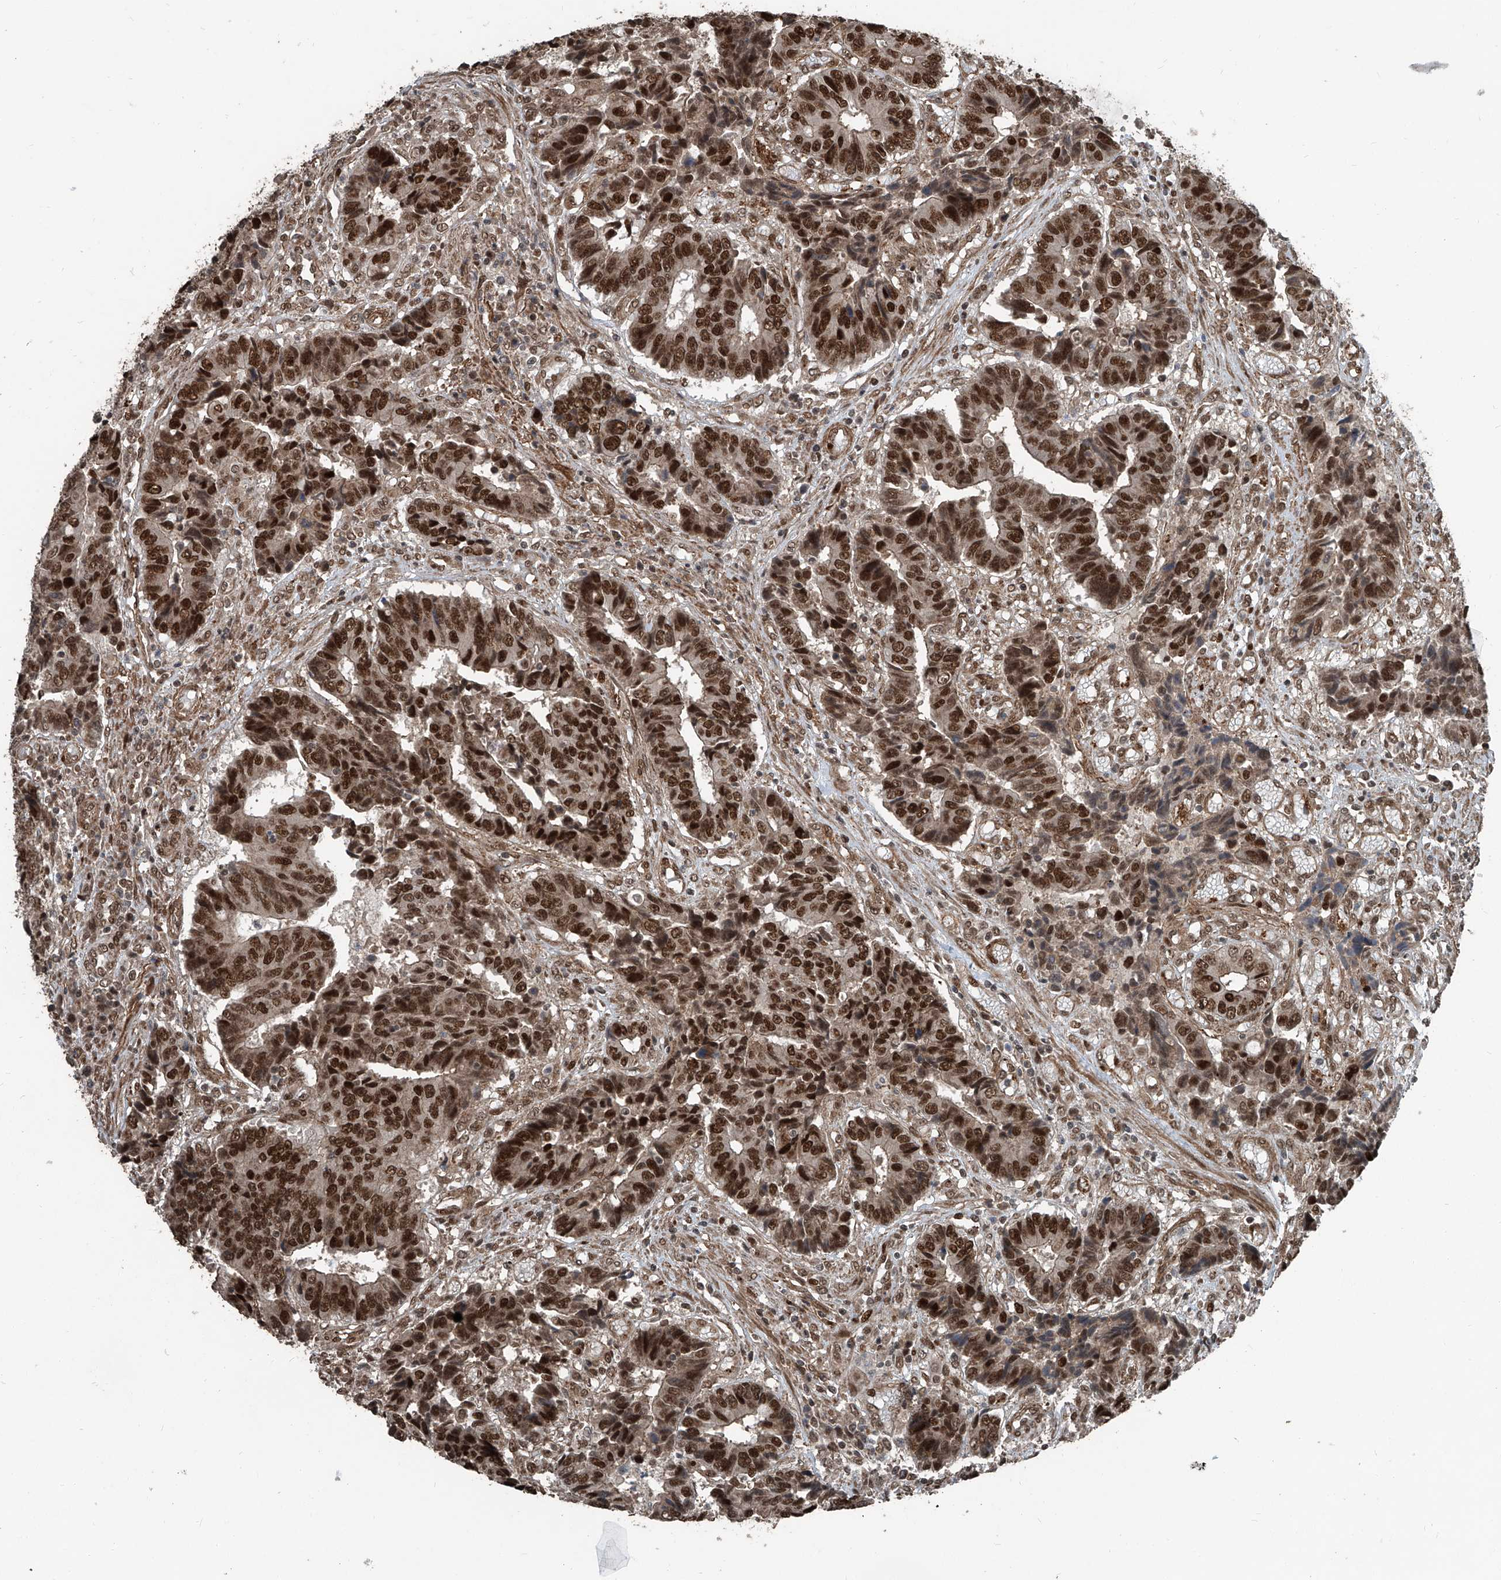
{"staining": {"intensity": "strong", "quantity": ">75%", "location": "nuclear"}, "tissue": "colorectal cancer", "cell_type": "Tumor cells", "image_type": "cancer", "snomed": [{"axis": "morphology", "description": "Adenocarcinoma, NOS"}, {"axis": "topography", "description": "Rectum"}], "caption": "There is high levels of strong nuclear expression in tumor cells of adenocarcinoma (colorectal), as demonstrated by immunohistochemical staining (brown color).", "gene": "ZNF570", "patient": {"sex": "male", "age": 84}}